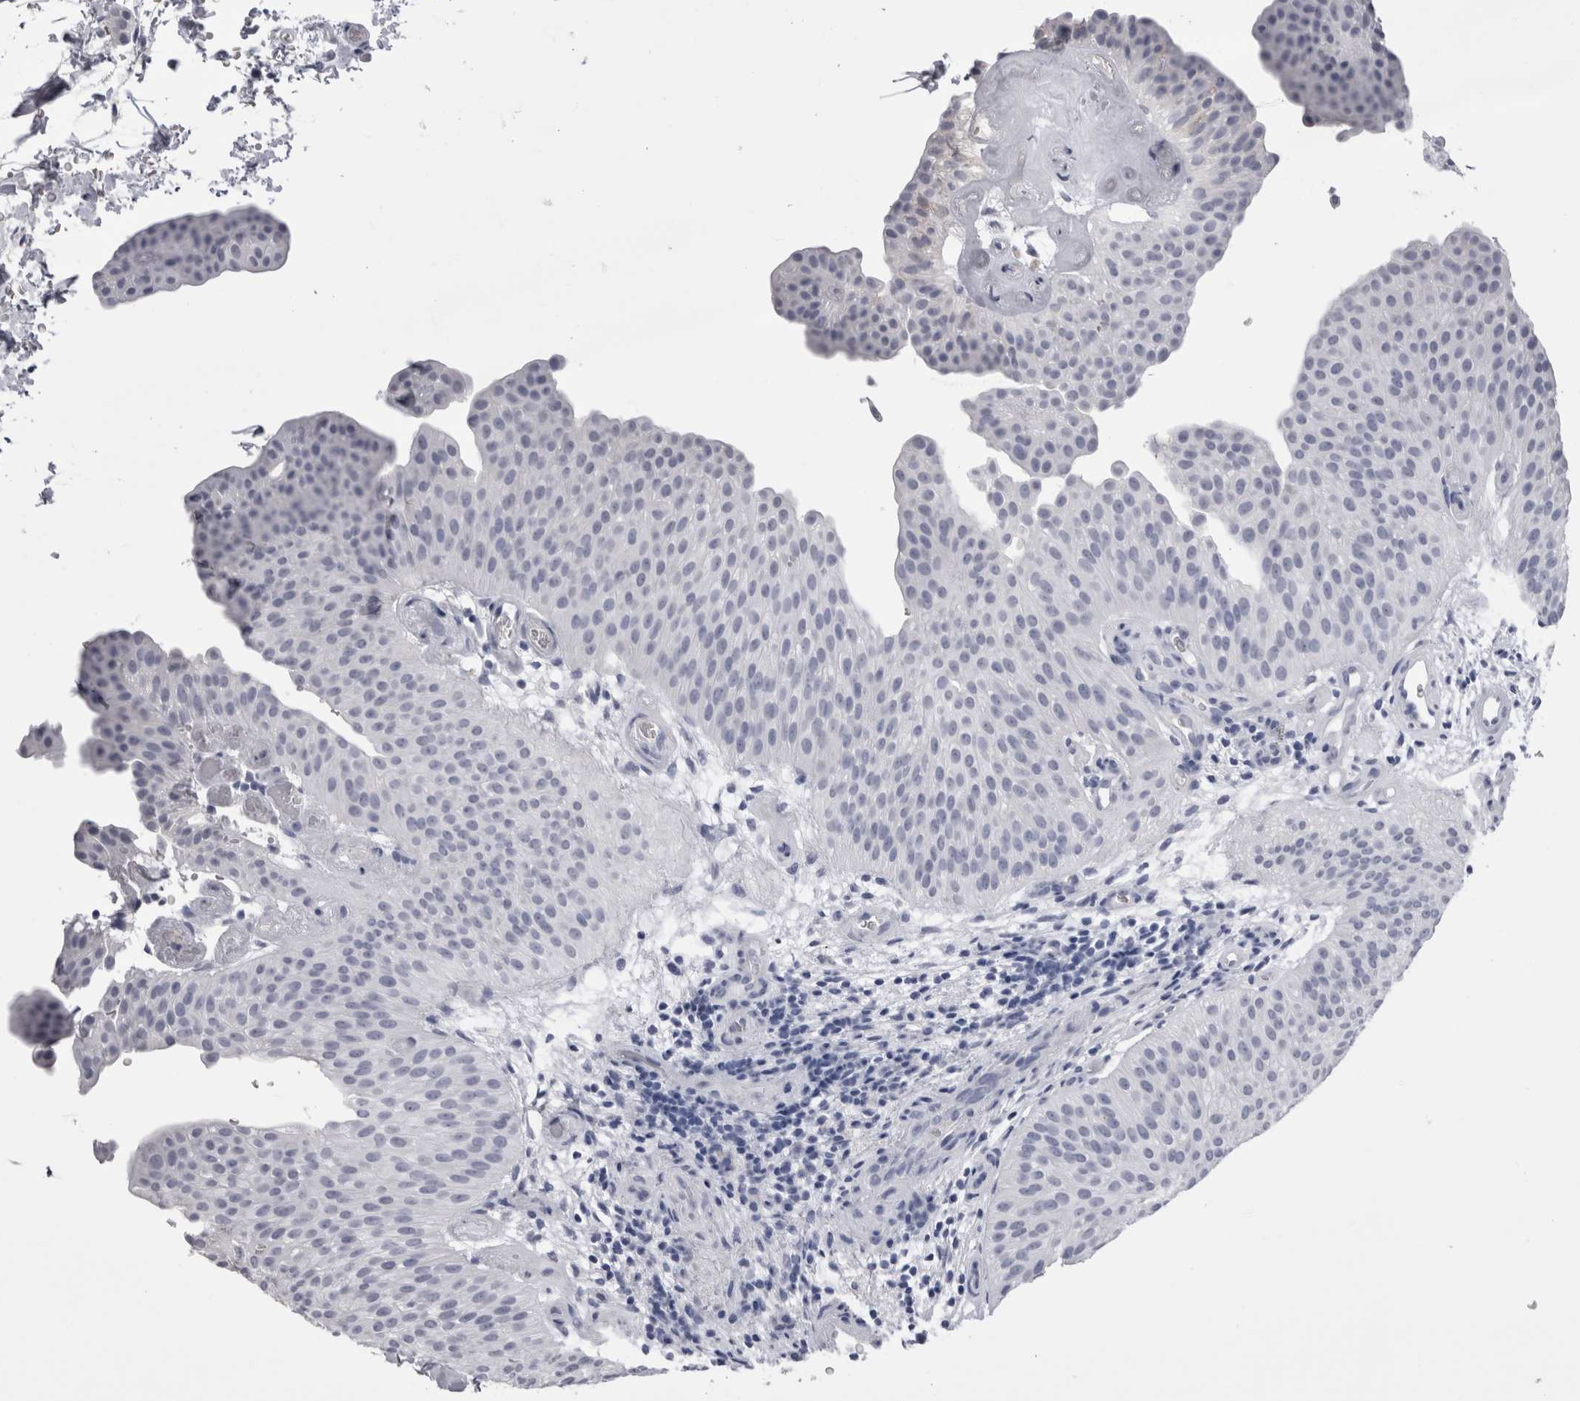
{"staining": {"intensity": "negative", "quantity": "none", "location": "none"}, "tissue": "urothelial cancer", "cell_type": "Tumor cells", "image_type": "cancer", "snomed": [{"axis": "morphology", "description": "Urothelial carcinoma, Low grade"}, {"axis": "topography", "description": "Urinary bladder"}], "caption": "There is no significant positivity in tumor cells of low-grade urothelial carcinoma.", "gene": "CDHR5", "patient": {"sex": "female", "age": 60}}